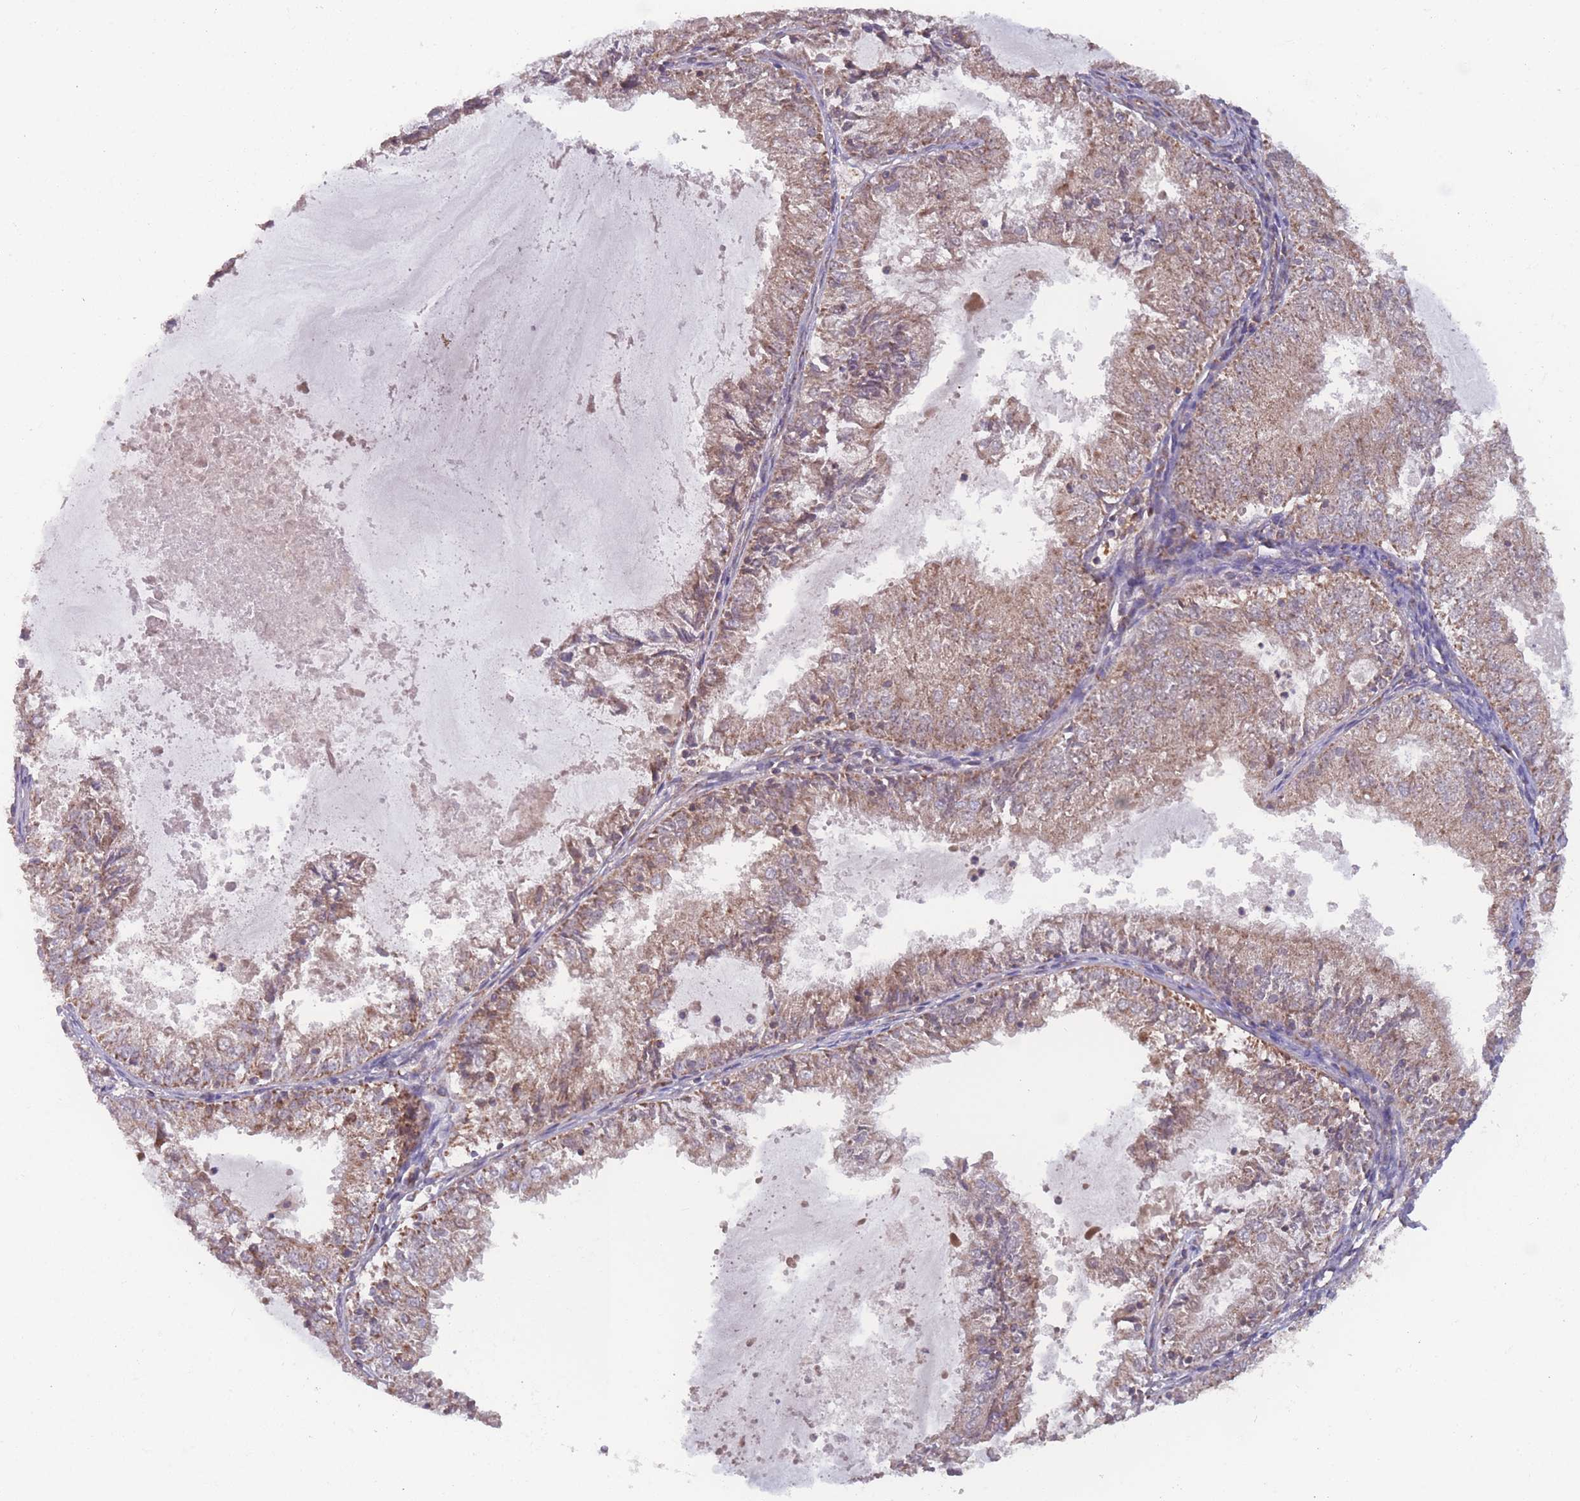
{"staining": {"intensity": "moderate", "quantity": ">75%", "location": "cytoplasmic/membranous"}, "tissue": "endometrial cancer", "cell_type": "Tumor cells", "image_type": "cancer", "snomed": [{"axis": "morphology", "description": "Adenocarcinoma, NOS"}, {"axis": "topography", "description": "Endometrium"}], "caption": "Moderate cytoplasmic/membranous protein positivity is identified in about >75% of tumor cells in endometrial adenocarcinoma.", "gene": "ATP5MG", "patient": {"sex": "female", "age": 57}}